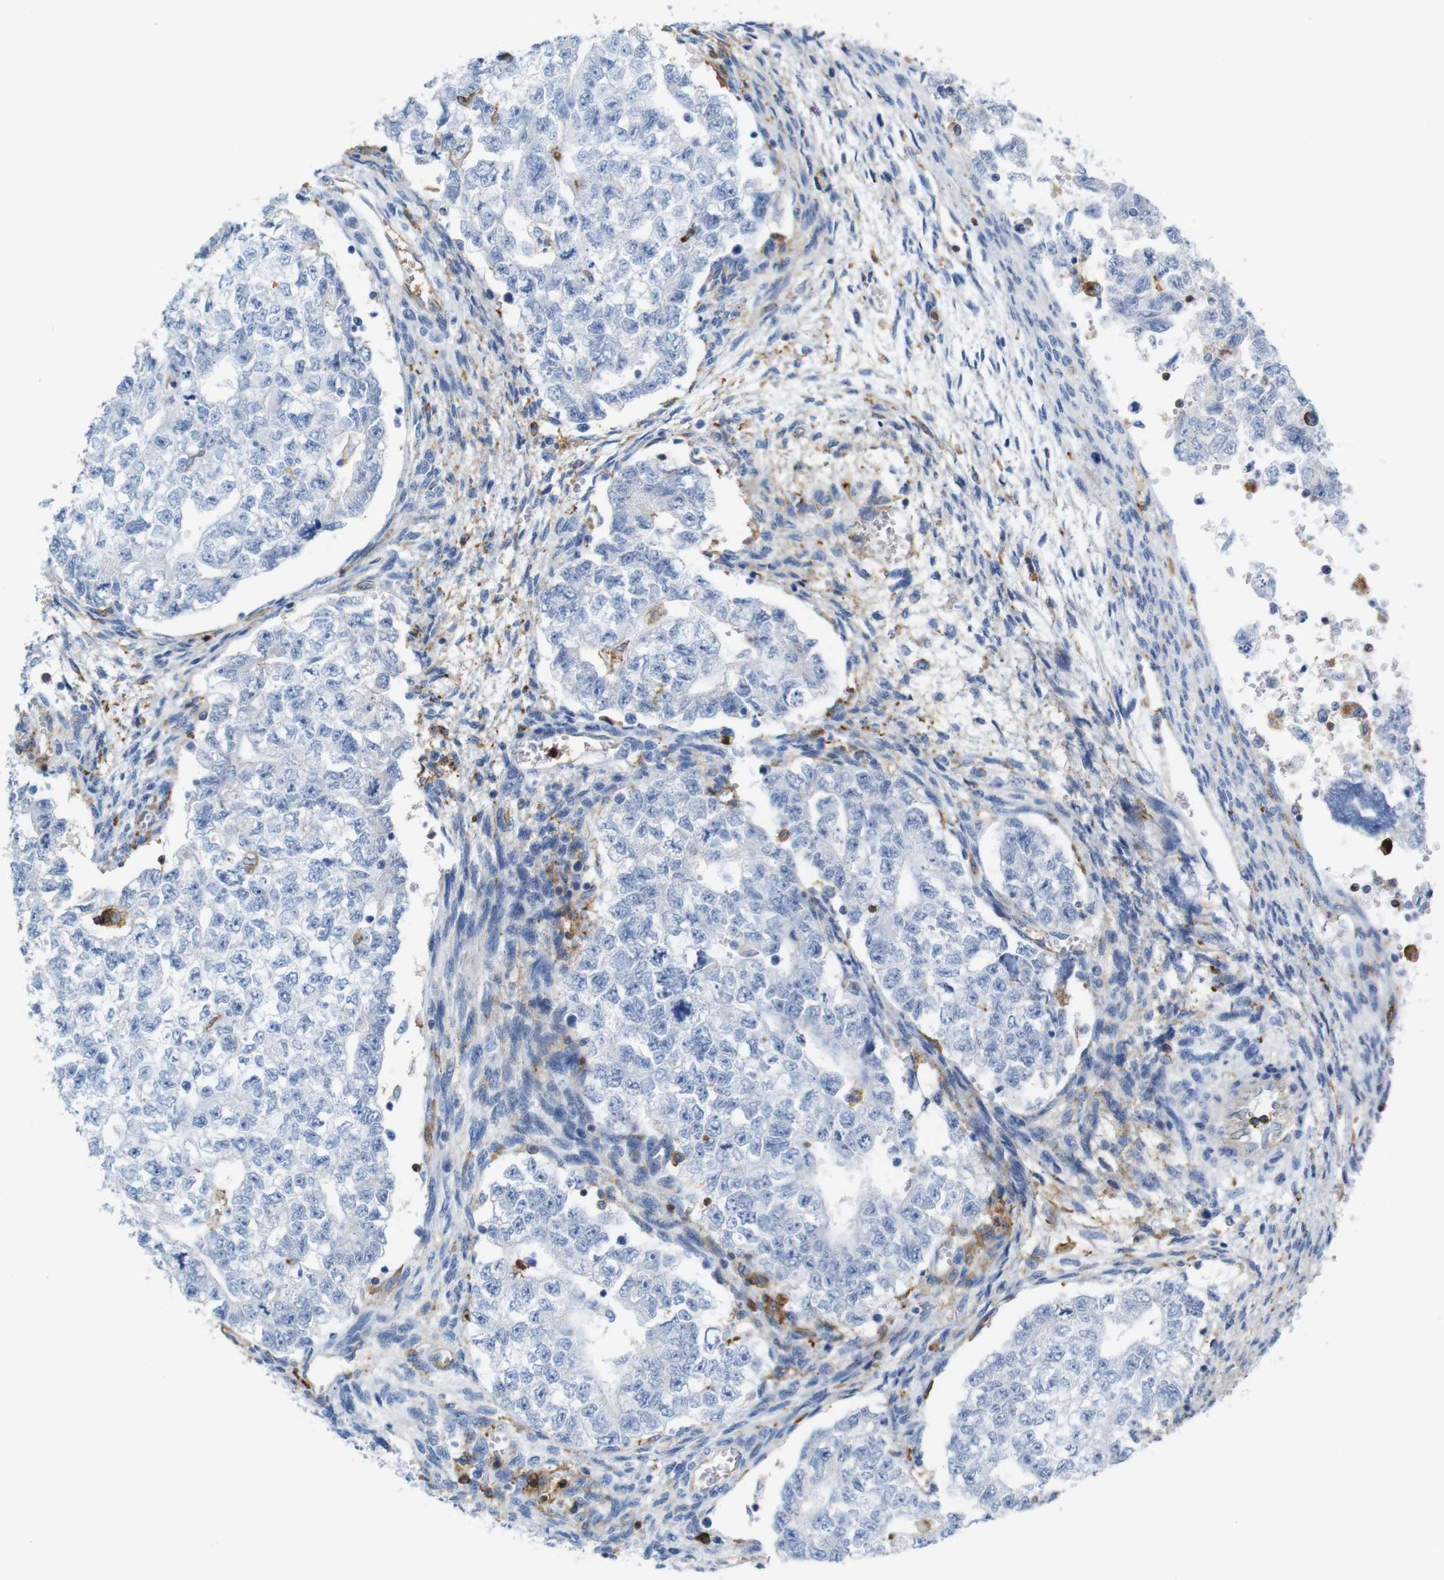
{"staining": {"intensity": "negative", "quantity": "none", "location": "none"}, "tissue": "testis cancer", "cell_type": "Tumor cells", "image_type": "cancer", "snomed": [{"axis": "morphology", "description": "Seminoma, NOS"}, {"axis": "morphology", "description": "Carcinoma, Embryonal, NOS"}, {"axis": "topography", "description": "Testis"}], "caption": "Human testis seminoma stained for a protein using immunohistochemistry shows no positivity in tumor cells.", "gene": "ANXA1", "patient": {"sex": "male", "age": 38}}